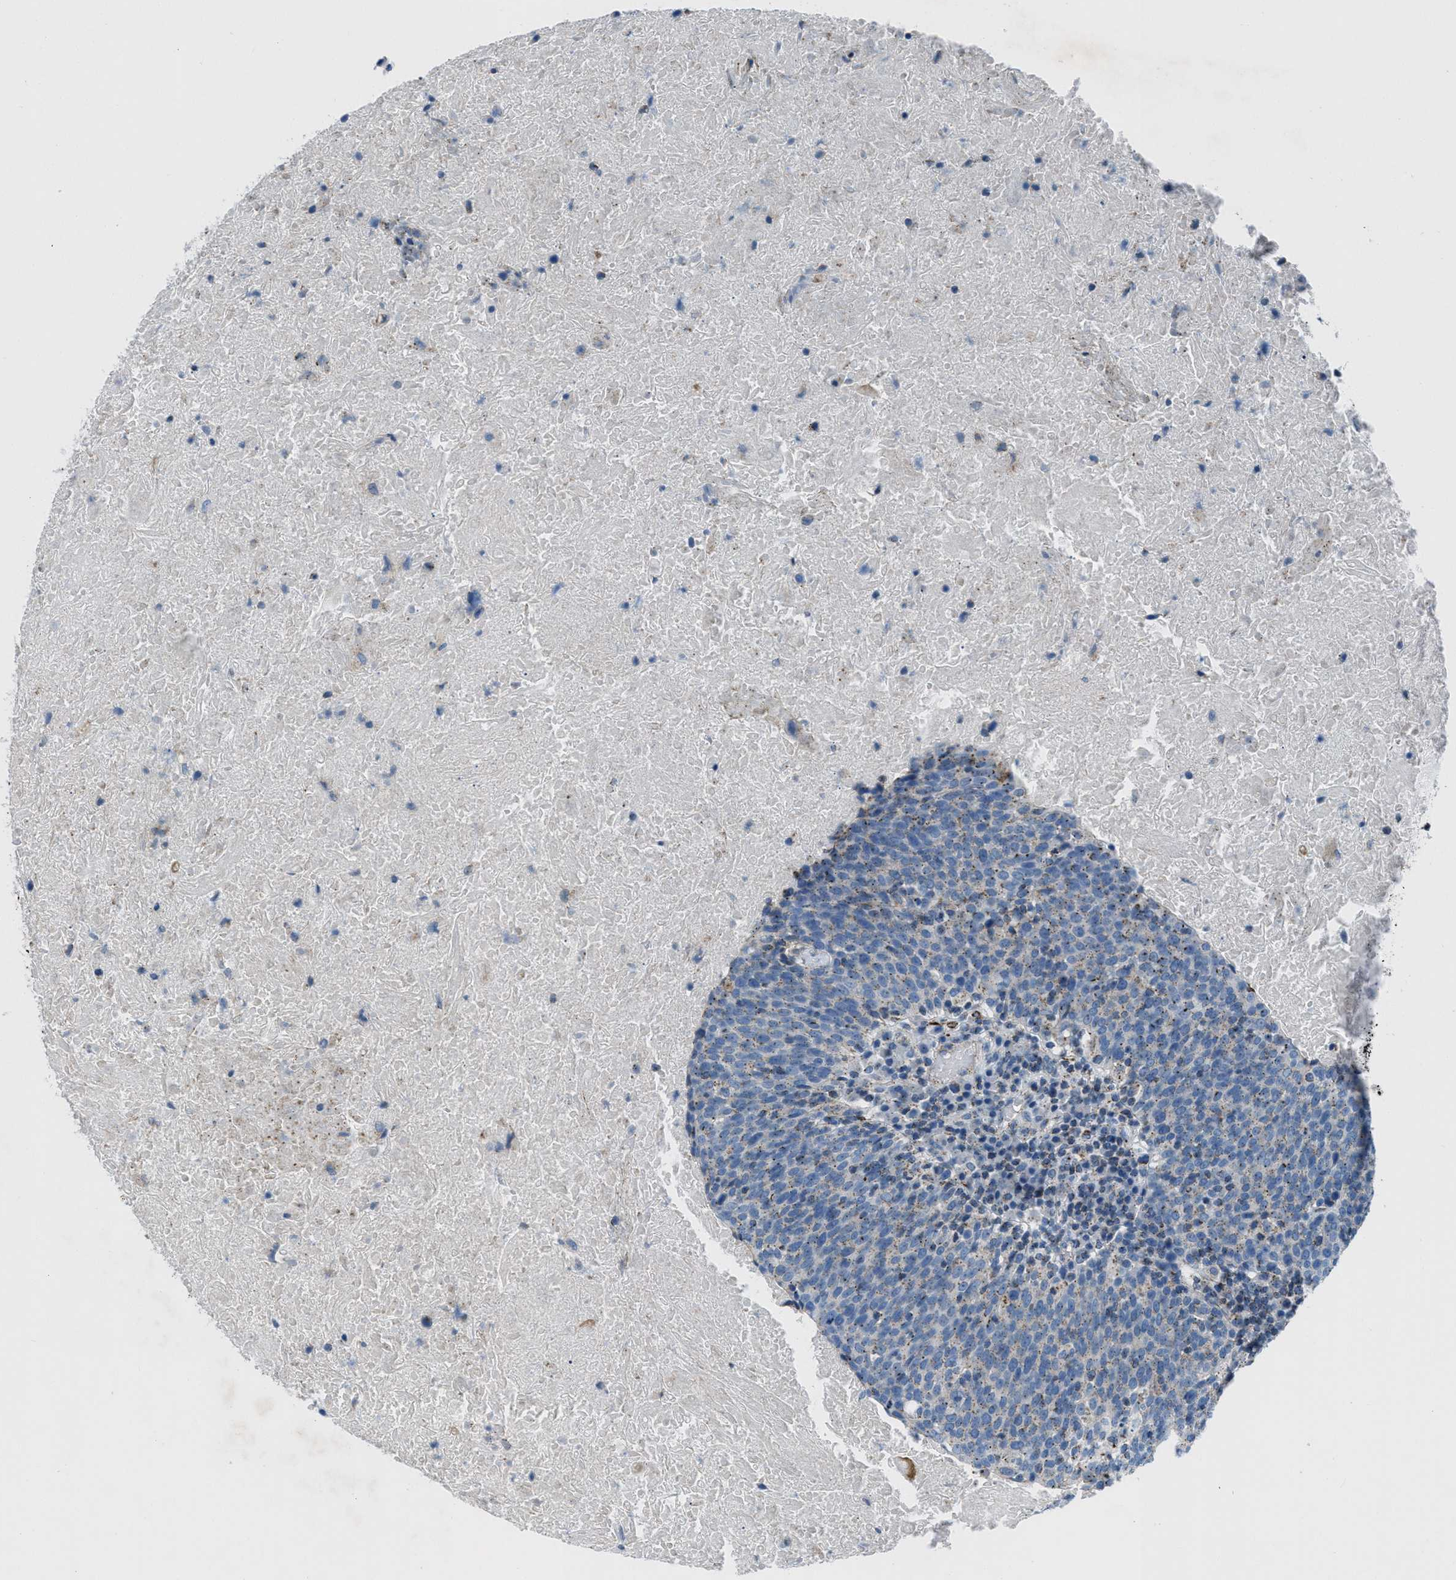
{"staining": {"intensity": "weak", "quantity": ">75%", "location": "cytoplasmic/membranous"}, "tissue": "head and neck cancer", "cell_type": "Tumor cells", "image_type": "cancer", "snomed": [{"axis": "morphology", "description": "Squamous cell carcinoma, NOS"}, {"axis": "morphology", "description": "Squamous cell carcinoma, metastatic, NOS"}, {"axis": "topography", "description": "Lymph node"}, {"axis": "topography", "description": "Head-Neck"}], "caption": "Weak cytoplasmic/membranous expression is appreciated in approximately >75% of tumor cells in head and neck cancer (metastatic squamous cell carcinoma).", "gene": "MFSD13A", "patient": {"sex": "male", "age": 62}}